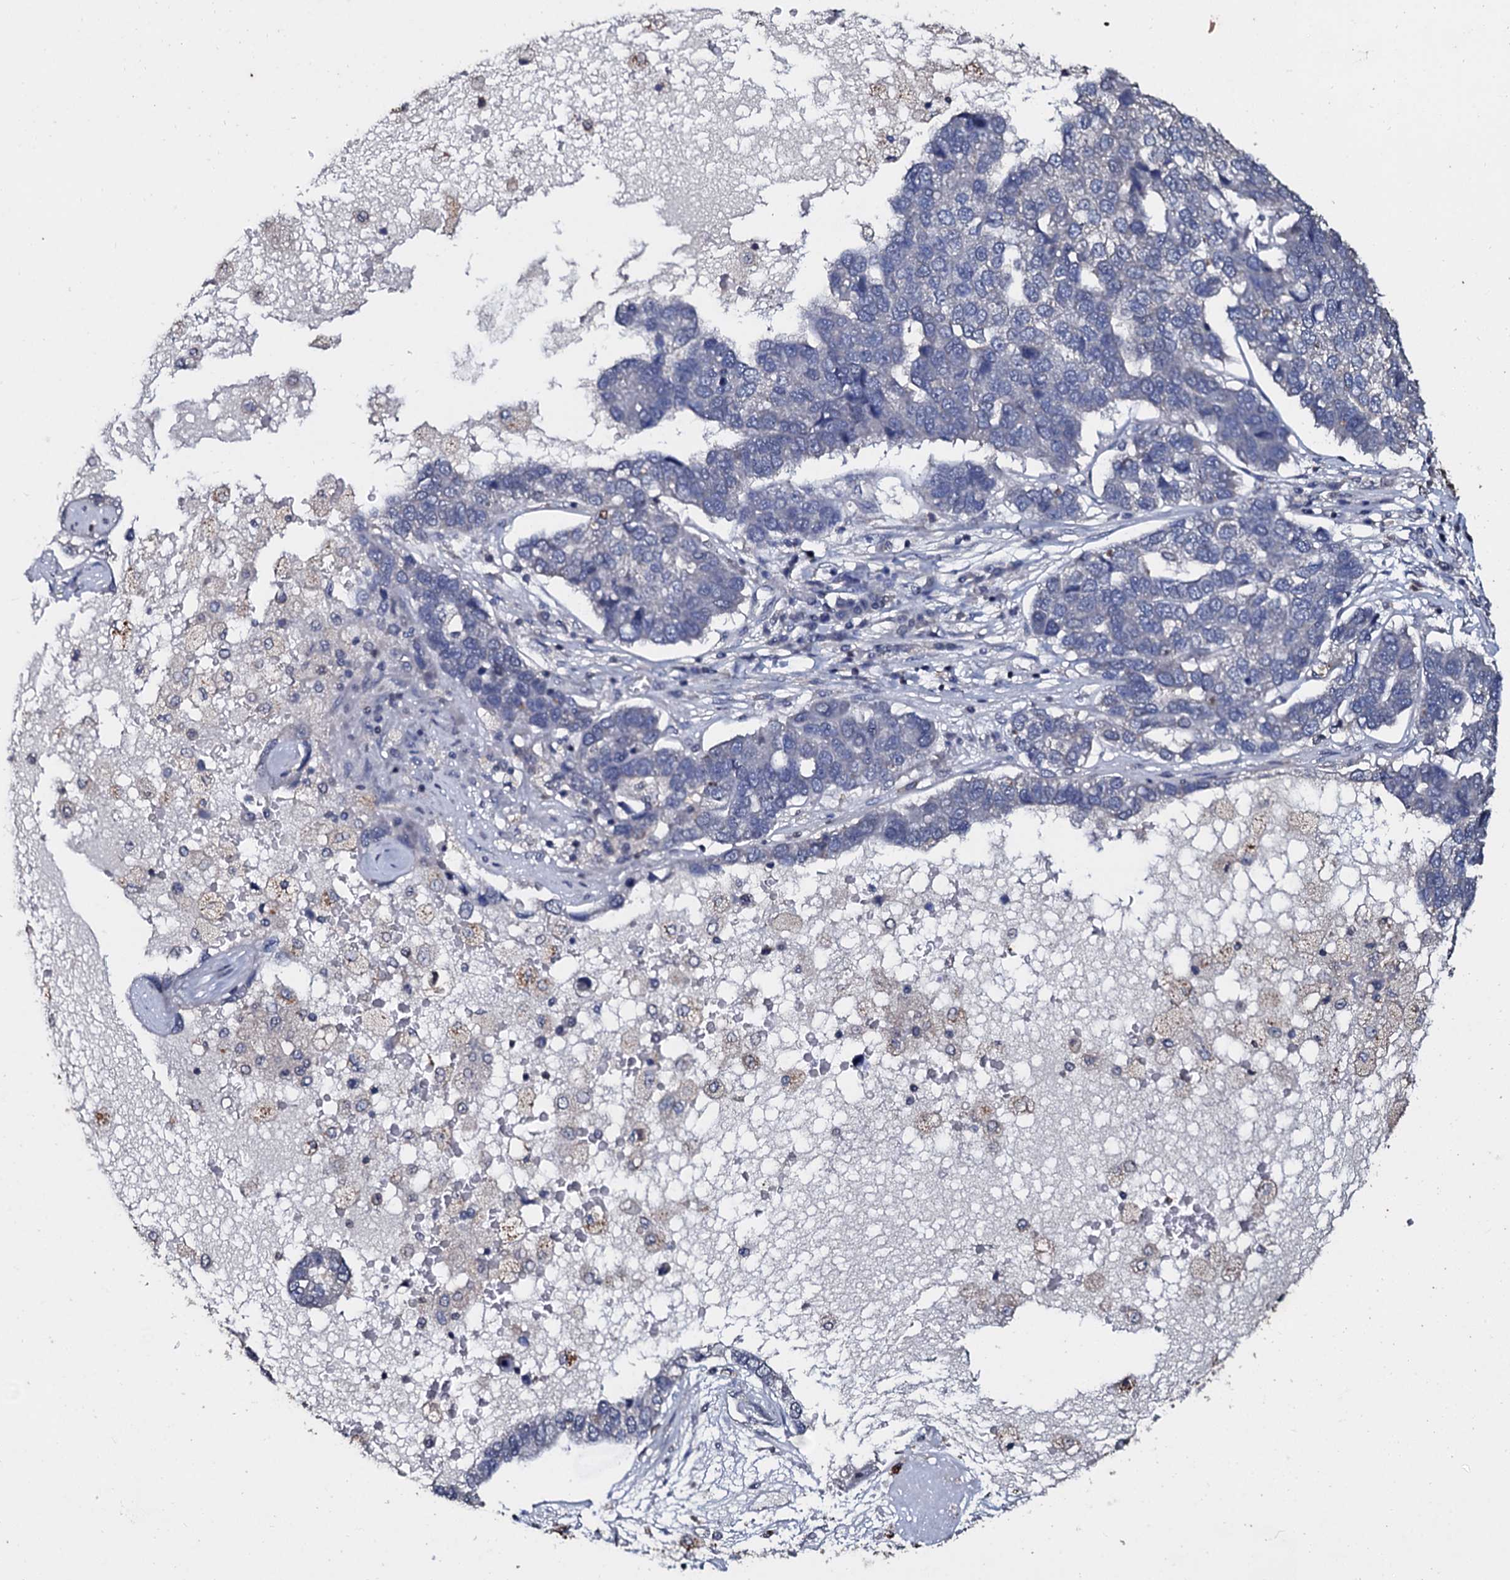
{"staining": {"intensity": "negative", "quantity": "none", "location": "none"}, "tissue": "pancreatic cancer", "cell_type": "Tumor cells", "image_type": "cancer", "snomed": [{"axis": "morphology", "description": "Adenocarcinoma, NOS"}, {"axis": "topography", "description": "Pancreas"}], "caption": "This image is of pancreatic adenocarcinoma stained with IHC to label a protein in brown with the nuclei are counter-stained blue. There is no expression in tumor cells.", "gene": "SLC37A4", "patient": {"sex": "female", "age": 61}}